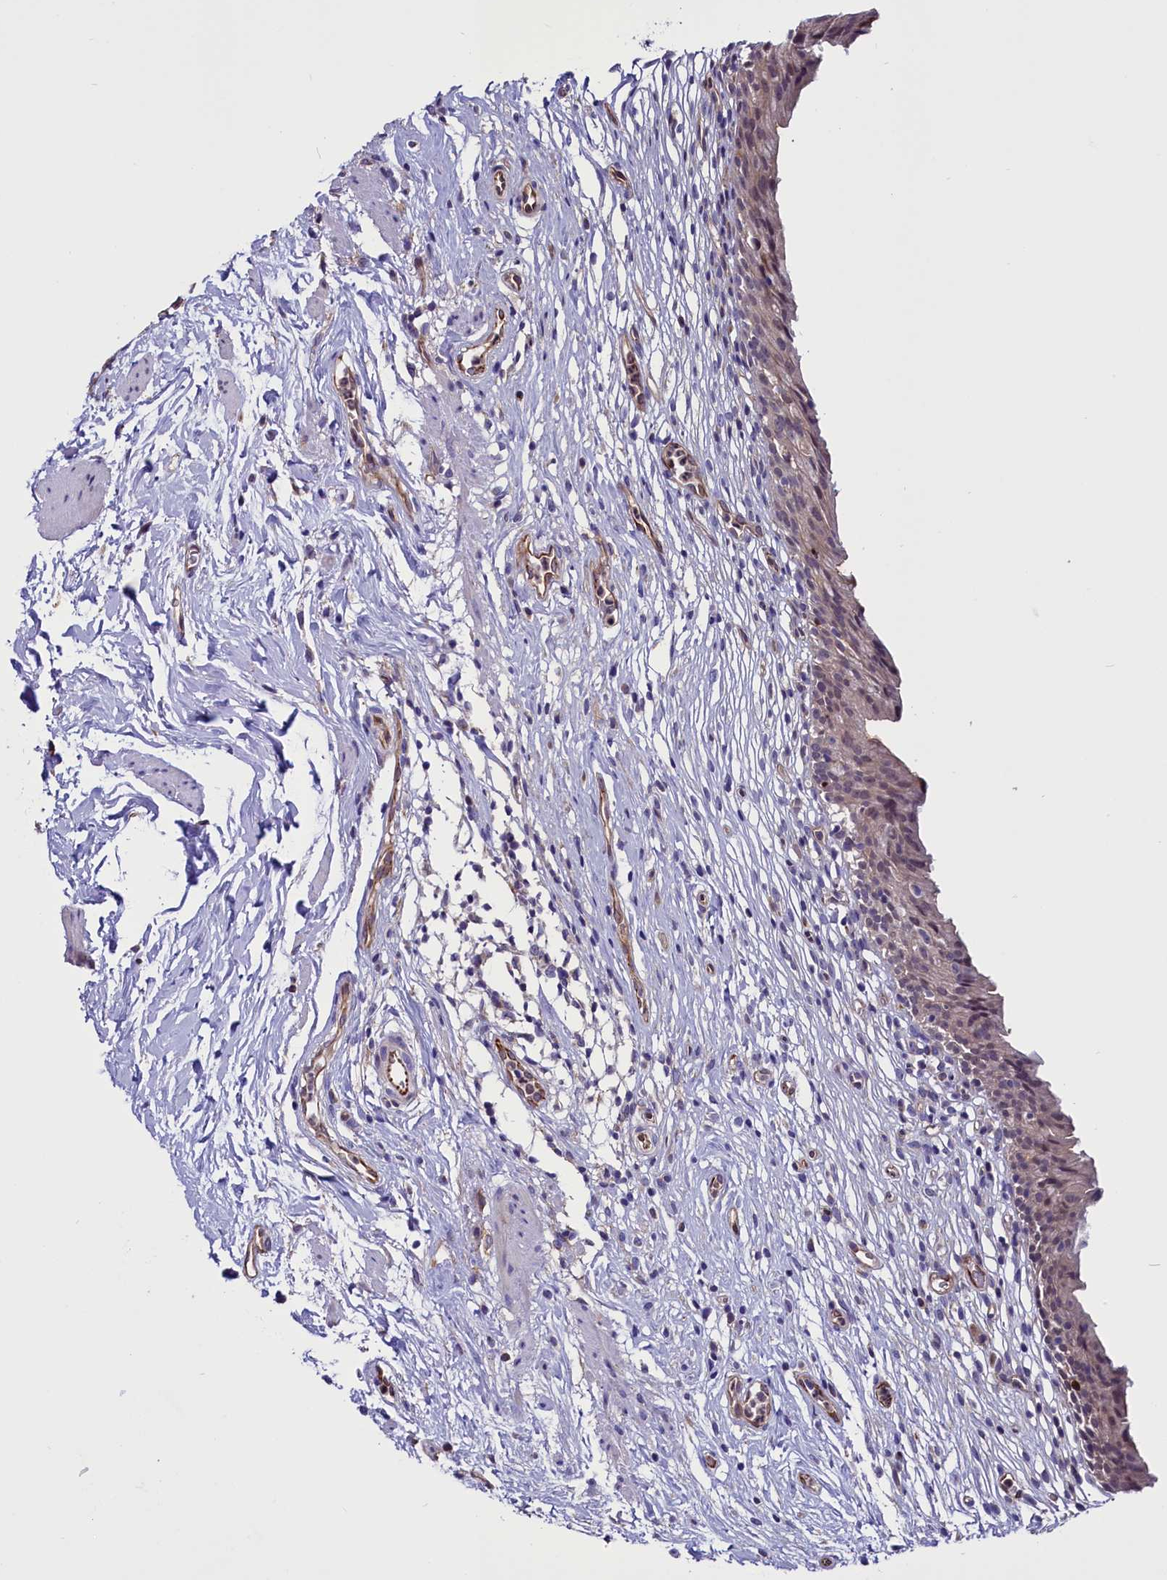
{"staining": {"intensity": "weak", "quantity": ">75%", "location": "cytoplasmic/membranous,nuclear"}, "tissue": "urinary bladder", "cell_type": "Urothelial cells", "image_type": "normal", "snomed": [{"axis": "morphology", "description": "Normal tissue, NOS"}, {"axis": "morphology", "description": "Inflammation, NOS"}, {"axis": "topography", "description": "Urinary bladder"}], "caption": "A brown stain highlights weak cytoplasmic/membranous,nuclear staining of a protein in urothelial cells of benign human urinary bladder.", "gene": "PDILT", "patient": {"sex": "male", "age": 63}}